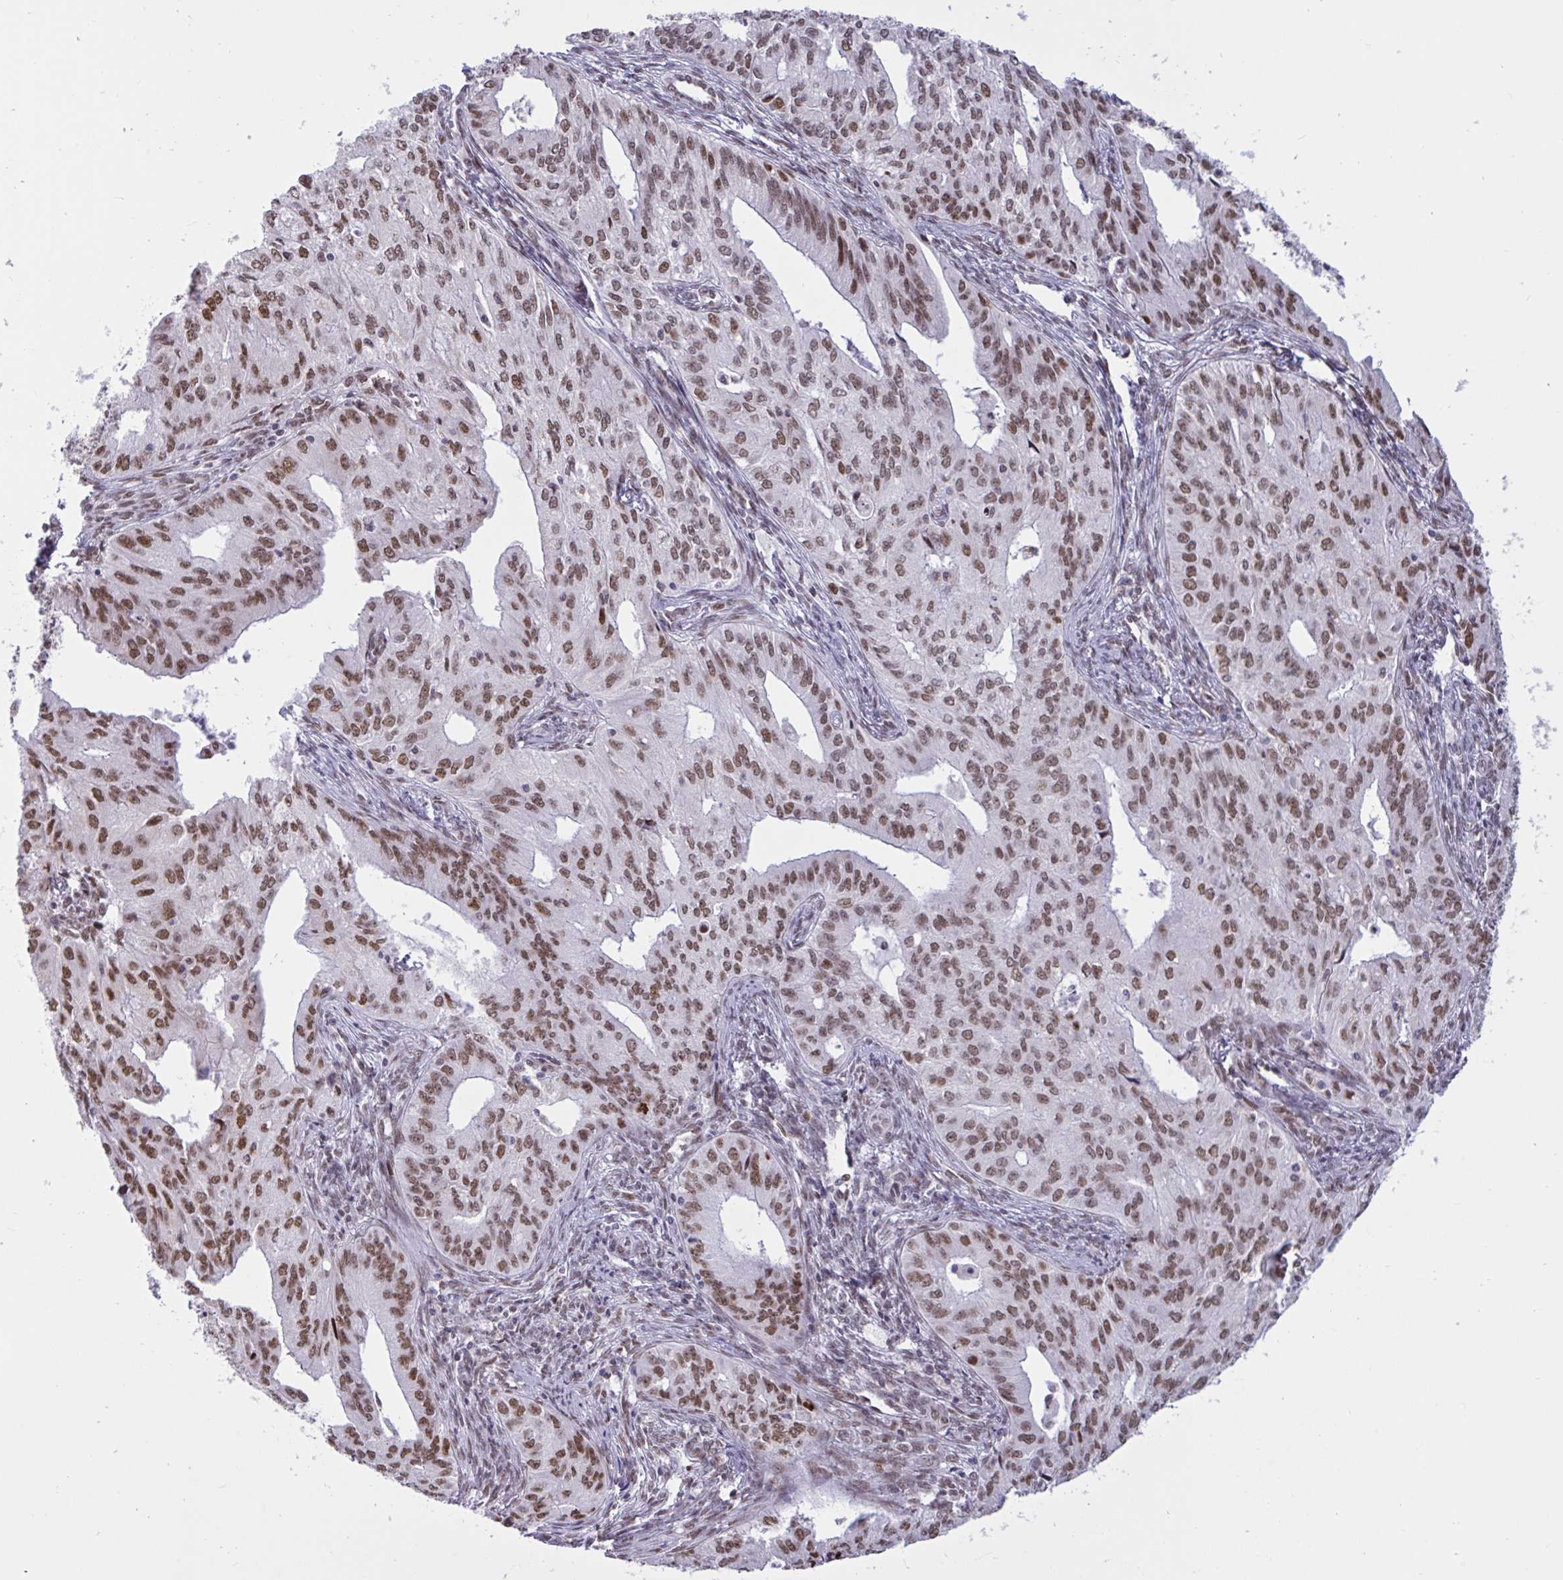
{"staining": {"intensity": "moderate", "quantity": ">75%", "location": "nuclear"}, "tissue": "endometrial cancer", "cell_type": "Tumor cells", "image_type": "cancer", "snomed": [{"axis": "morphology", "description": "Adenocarcinoma, NOS"}, {"axis": "topography", "description": "Endometrium"}], "caption": "An image showing moderate nuclear staining in about >75% of tumor cells in adenocarcinoma (endometrial), as visualized by brown immunohistochemical staining.", "gene": "CBFA2T2", "patient": {"sex": "female", "age": 50}}